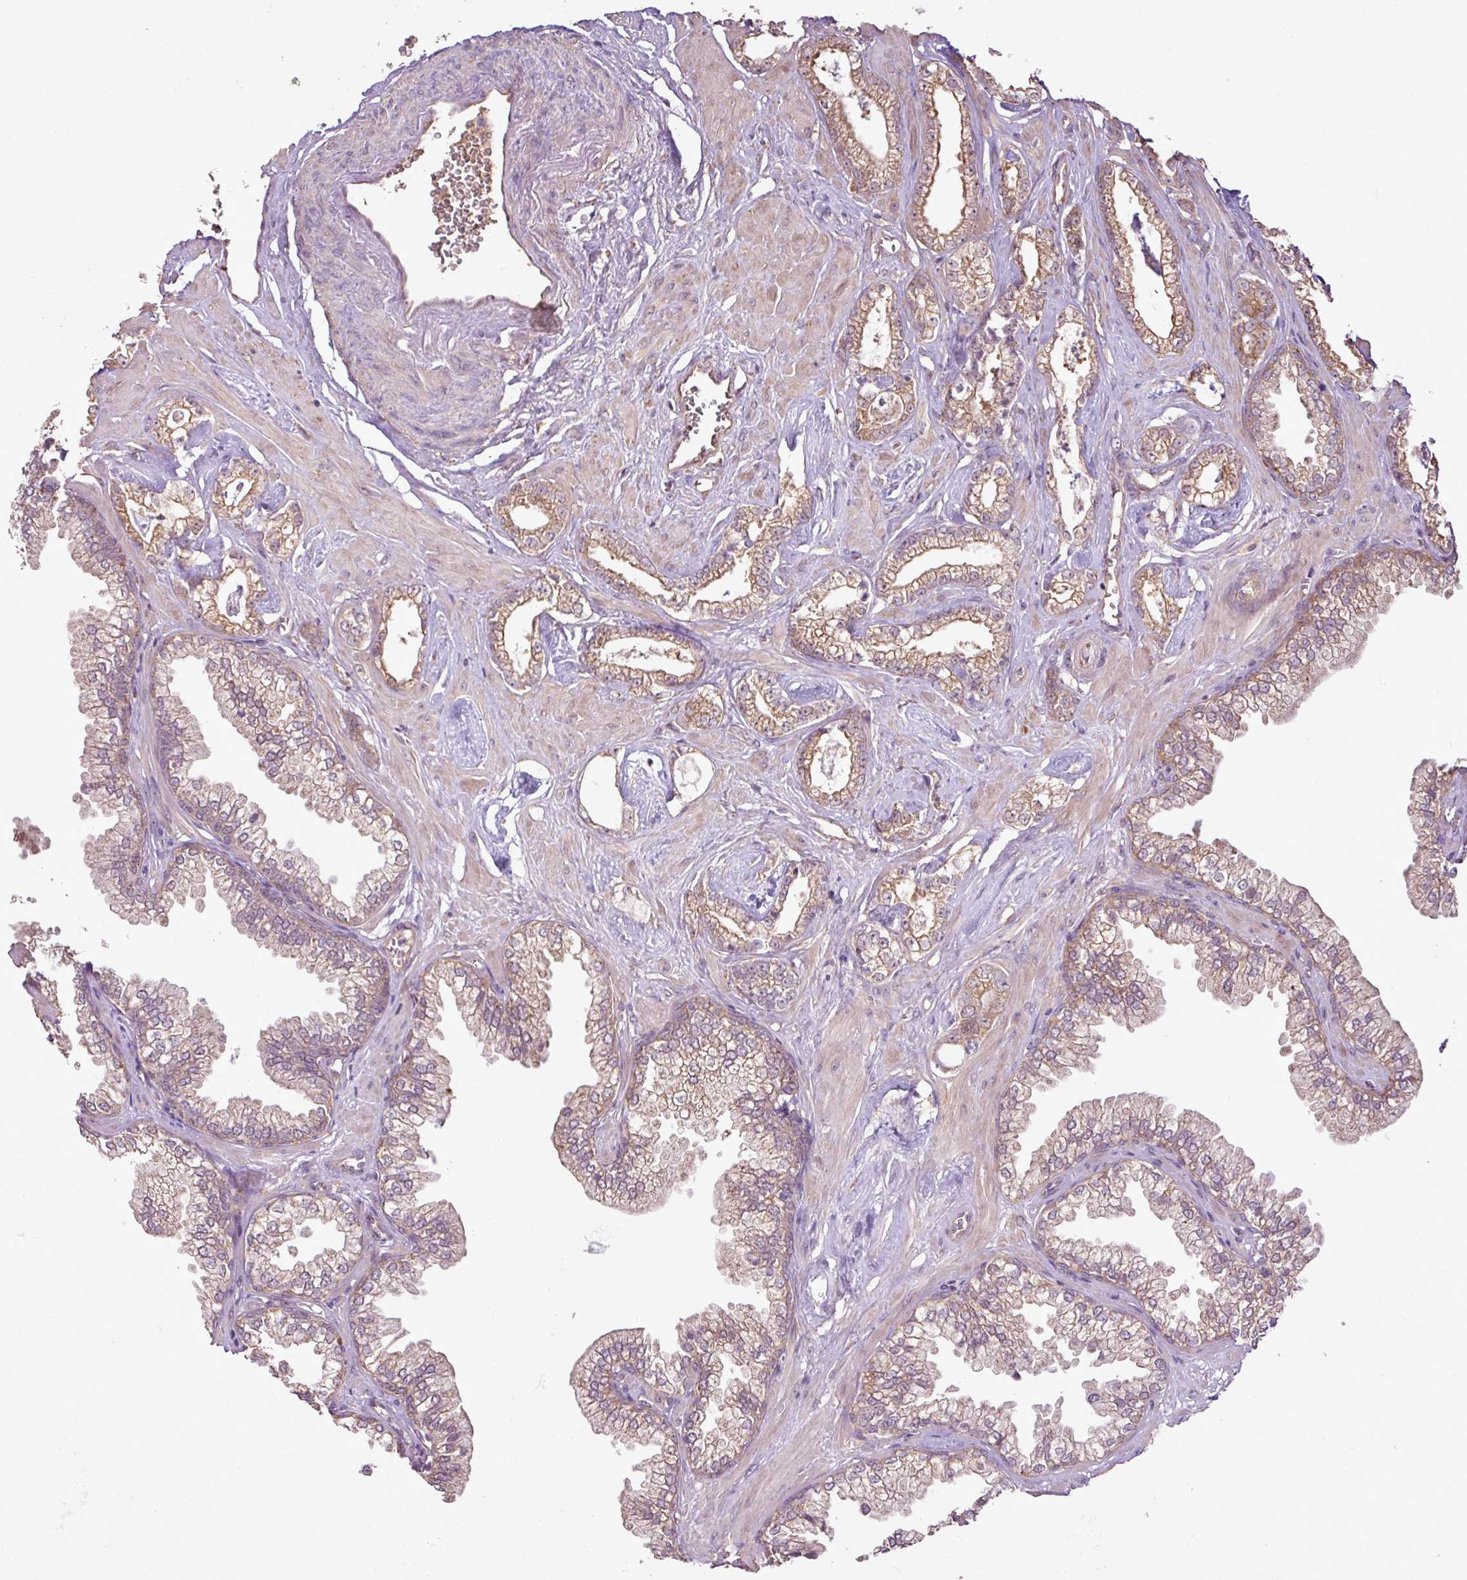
{"staining": {"intensity": "moderate", "quantity": ">75%", "location": "cytoplasmic/membranous"}, "tissue": "prostate cancer", "cell_type": "Tumor cells", "image_type": "cancer", "snomed": [{"axis": "morphology", "description": "Adenocarcinoma, Low grade"}, {"axis": "topography", "description": "Prostate"}], "caption": "Low-grade adenocarcinoma (prostate) stained for a protein (brown) displays moderate cytoplasmic/membranous positive positivity in approximately >75% of tumor cells.", "gene": "DNAAF4", "patient": {"sex": "male", "age": 60}}